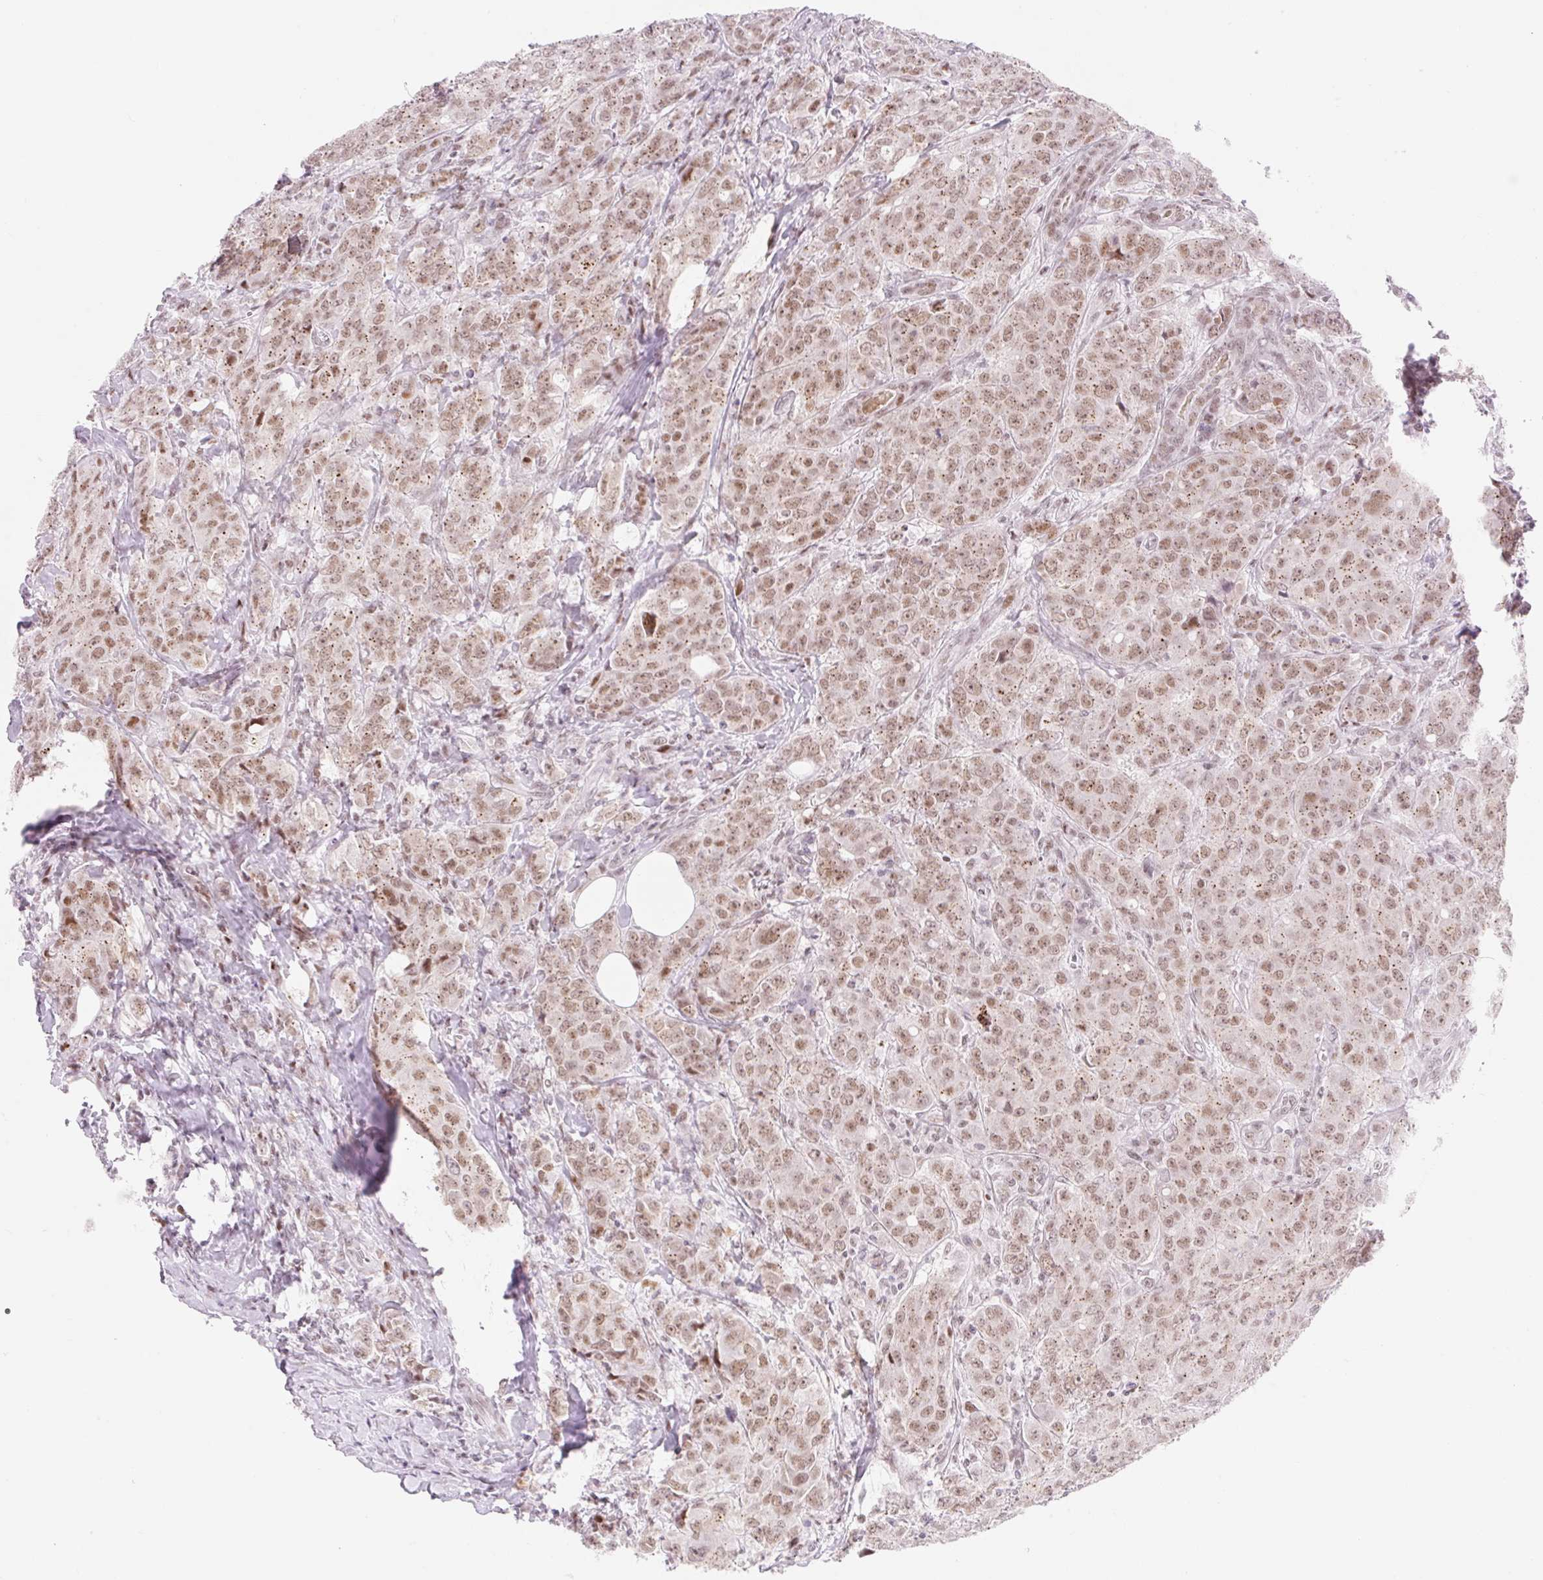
{"staining": {"intensity": "moderate", "quantity": ">75%", "location": "nuclear"}, "tissue": "breast cancer", "cell_type": "Tumor cells", "image_type": "cancer", "snomed": [{"axis": "morphology", "description": "Duct carcinoma"}, {"axis": "topography", "description": "Breast"}], "caption": "Breast cancer (invasive ductal carcinoma) was stained to show a protein in brown. There is medium levels of moderate nuclear staining in about >75% of tumor cells.", "gene": "H2BW1", "patient": {"sex": "female", "age": 43}}